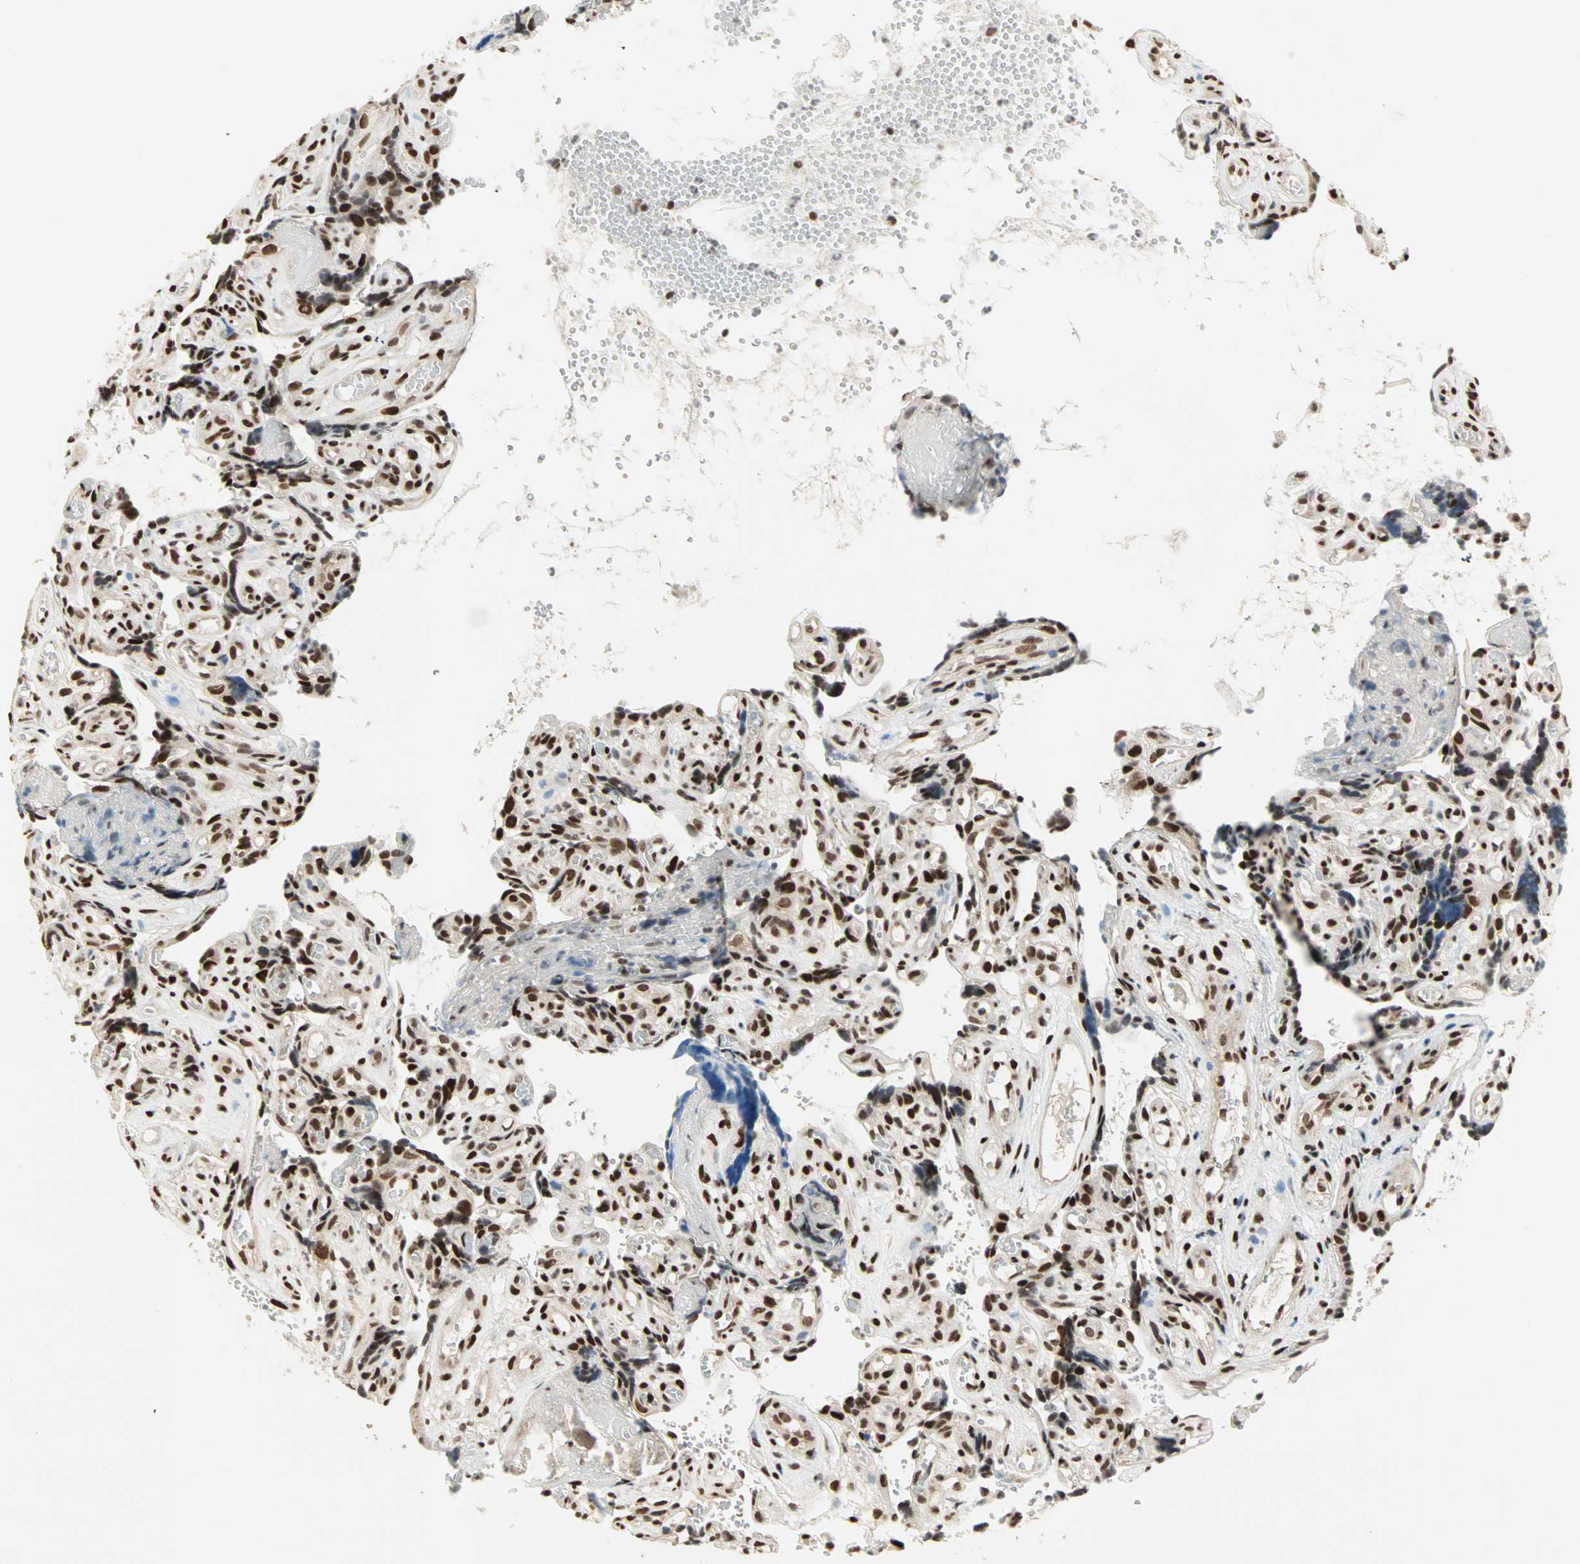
{"staining": {"intensity": "strong", "quantity": ">75%", "location": "cytoplasmic/membranous,nuclear"}, "tissue": "placenta", "cell_type": "Decidual cells", "image_type": "normal", "snomed": [{"axis": "morphology", "description": "Normal tissue, NOS"}, {"axis": "topography", "description": "Placenta"}], "caption": "Placenta stained for a protein (brown) reveals strong cytoplasmic/membranous,nuclear positive staining in approximately >75% of decidual cells.", "gene": "BLM", "patient": {"sex": "female", "age": 30}}